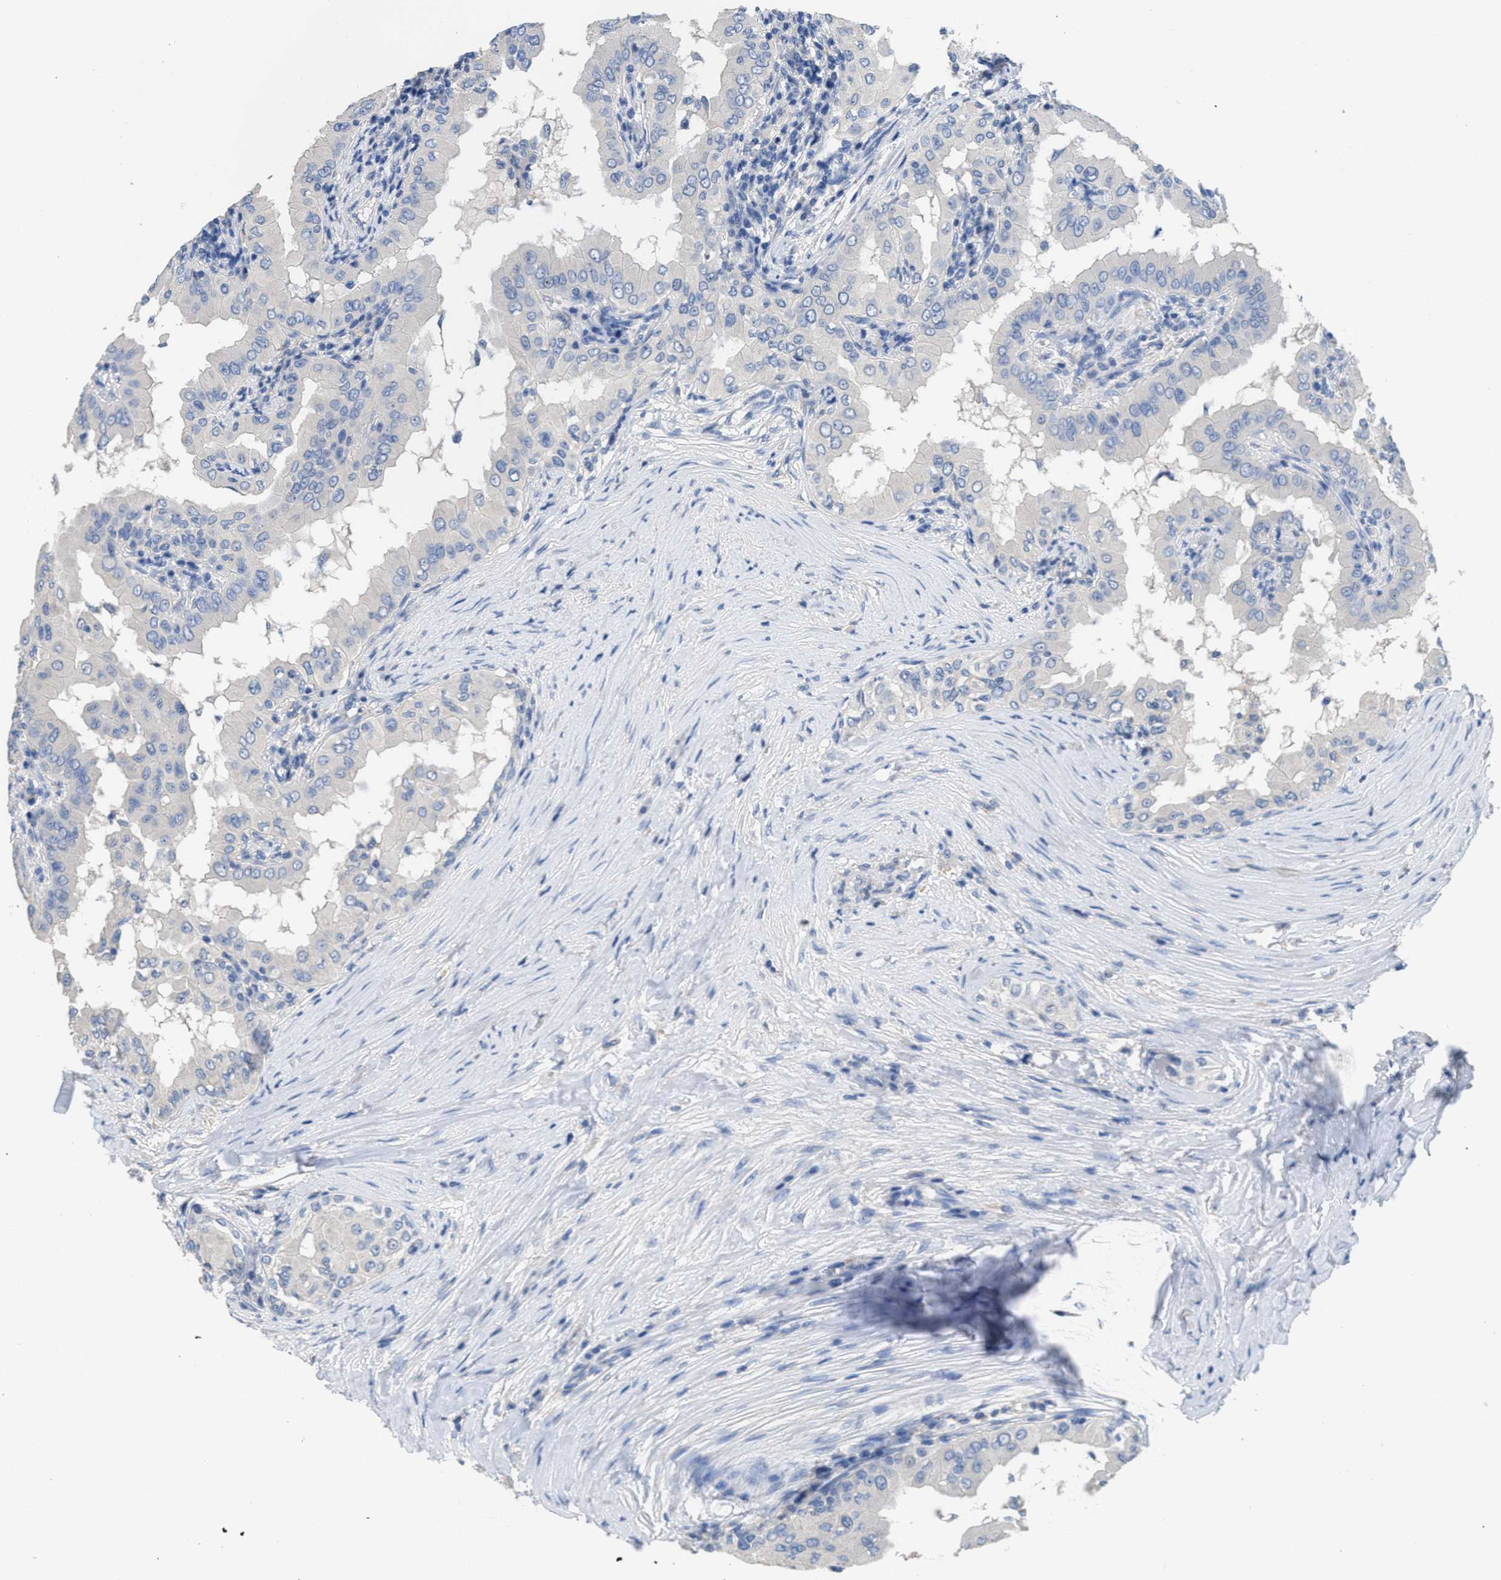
{"staining": {"intensity": "negative", "quantity": "none", "location": "none"}, "tissue": "thyroid cancer", "cell_type": "Tumor cells", "image_type": "cancer", "snomed": [{"axis": "morphology", "description": "Papillary adenocarcinoma, NOS"}, {"axis": "topography", "description": "Thyroid gland"}], "caption": "Immunohistochemical staining of human papillary adenocarcinoma (thyroid) displays no significant staining in tumor cells.", "gene": "CA9", "patient": {"sex": "male", "age": 33}}